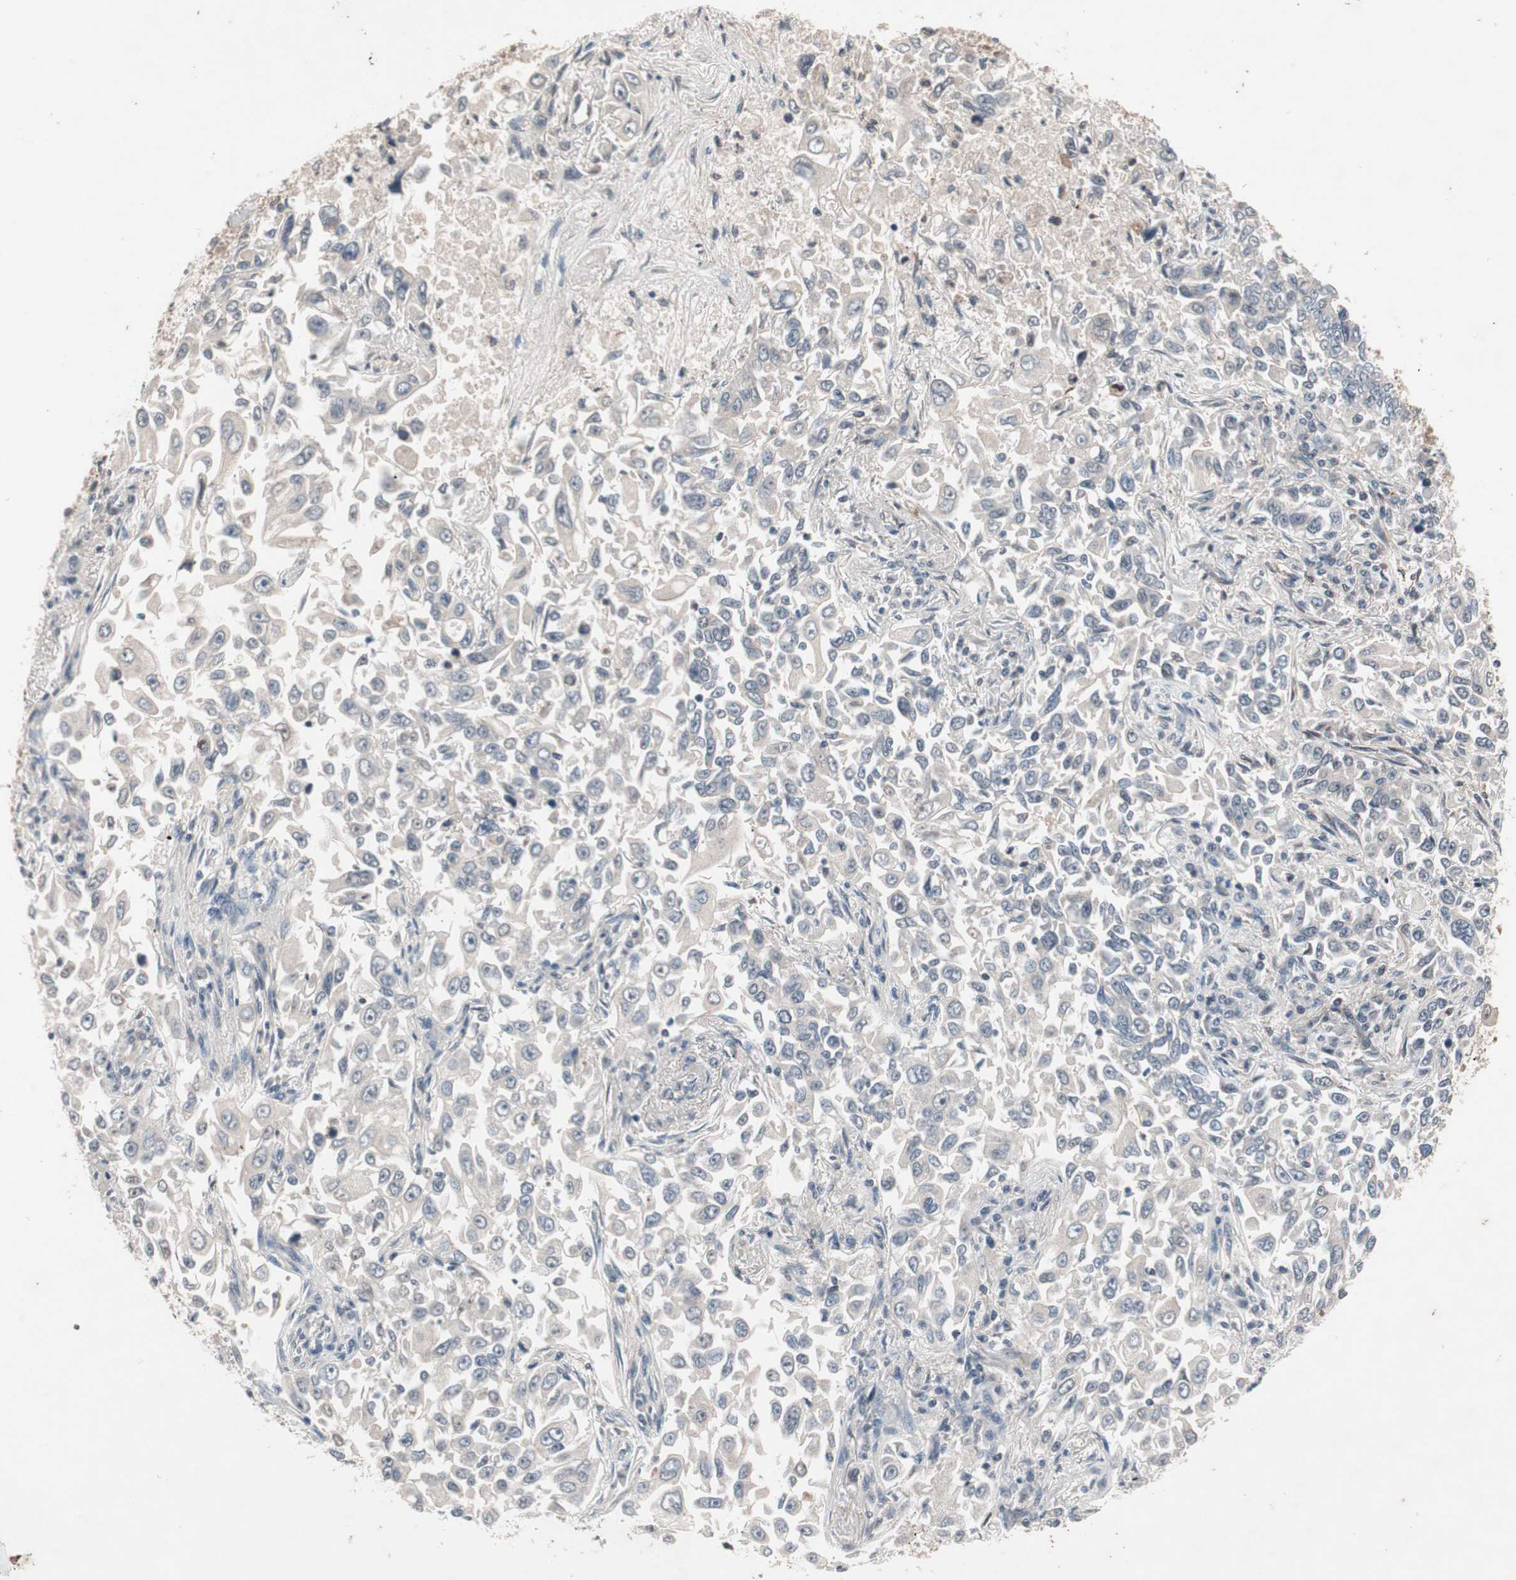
{"staining": {"intensity": "negative", "quantity": "none", "location": "none"}, "tissue": "lung cancer", "cell_type": "Tumor cells", "image_type": "cancer", "snomed": [{"axis": "morphology", "description": "Adenocarcinoma, NOS"}, {"axis": "topography", "description": "Lung"}], "caption": "IHC photomicrograph of neoplastic tissue: human lung adenocarcinoma stained with DAB reveals no significant protein positivity in tumor cells.", "gene": "IRS1", "patient": {"sex": "male", "age": 84}}